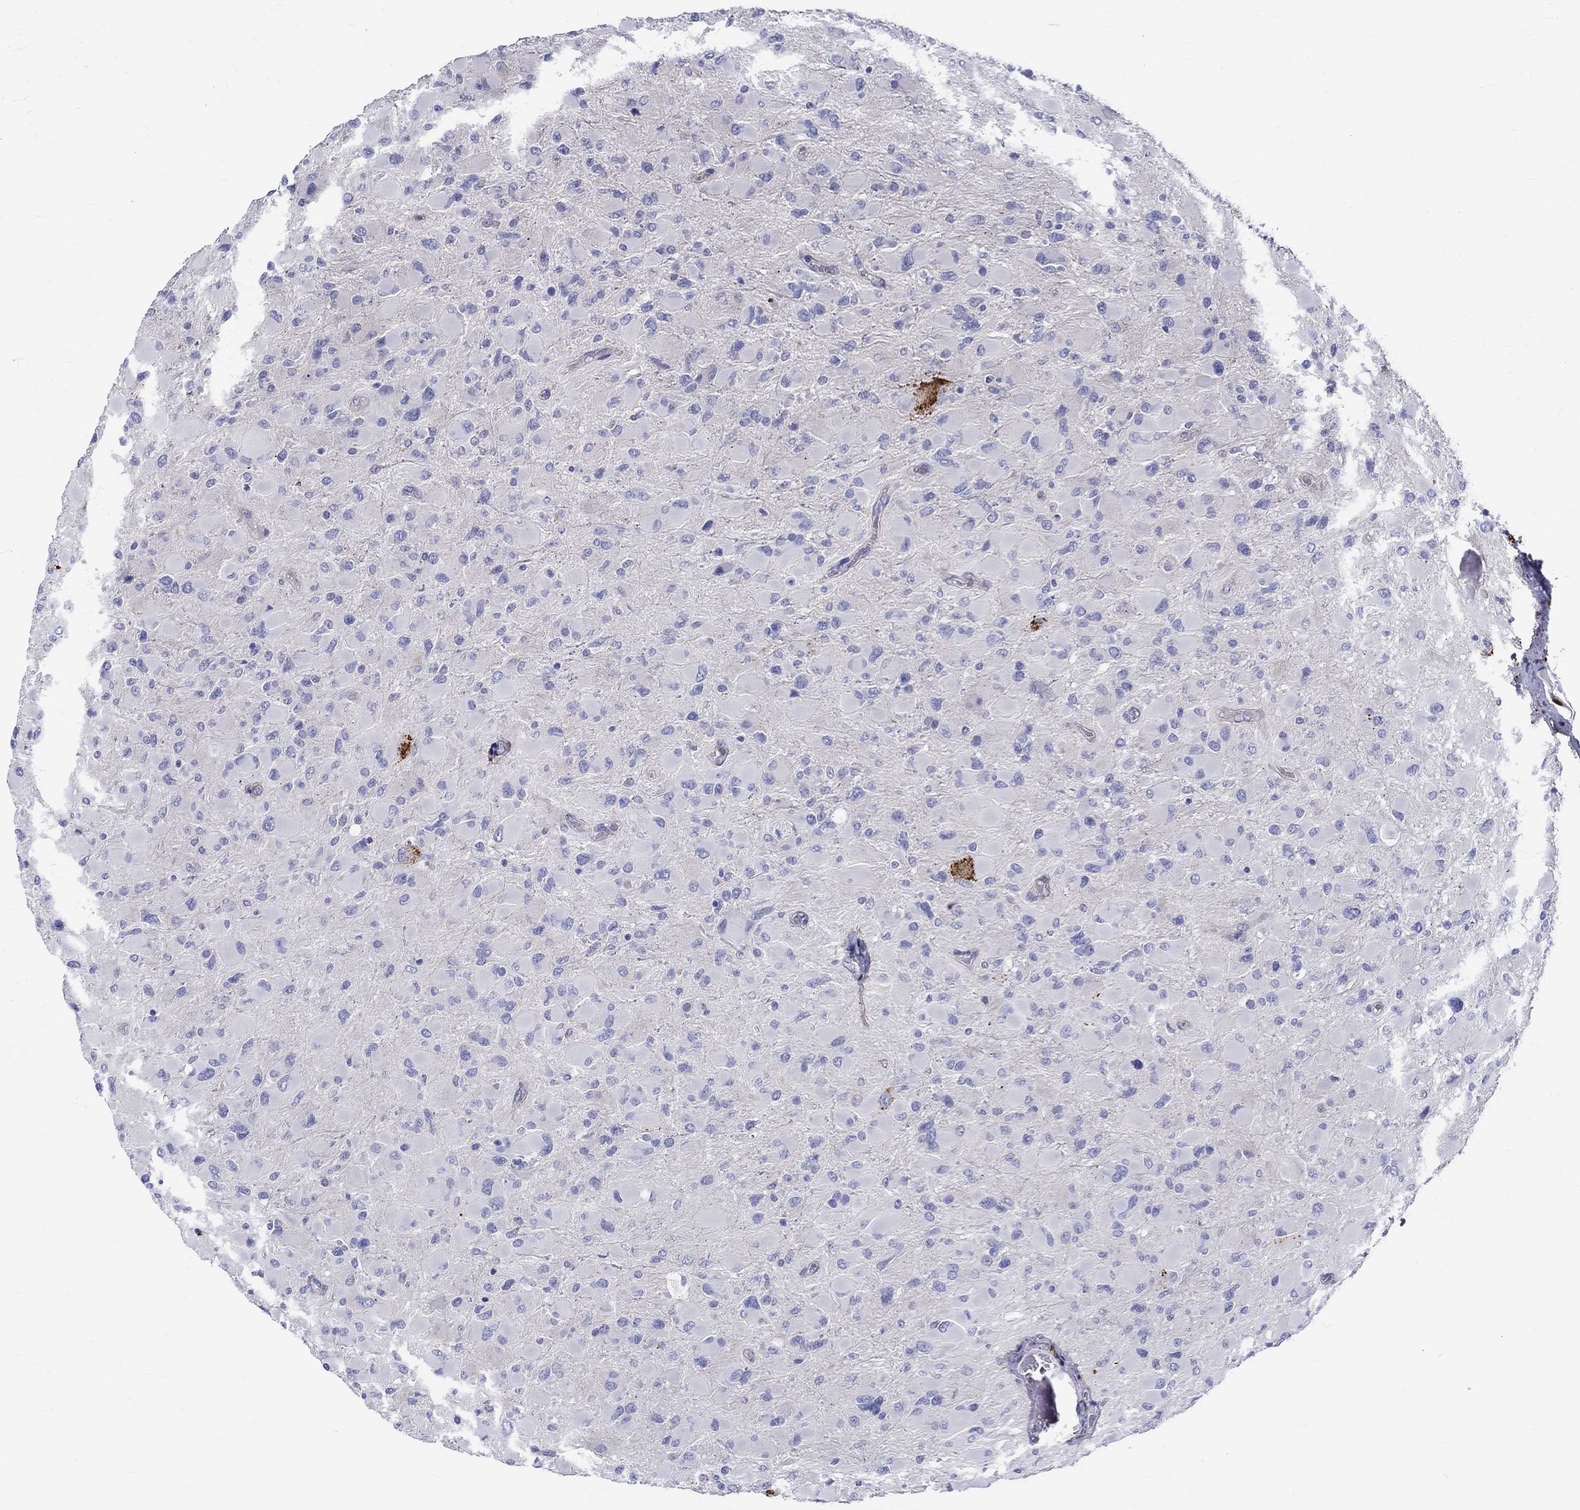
{"staining": {"intensity": "negative", "quantity": "none", "location": "none"}, "tissue": "glioma", "cell_type": "Tumor cells", "image_type": "cancer", "snomed": [{"axis": "morphology", "description": "Glioma, malignant, High grade"}, {"axis": "topography", "description": "Cerebral cortex"}], "caption": "This is a histopathology image of immunohistochemistry staining of malignant glioma (high-grade), which shows no positivity in tumor cells. (DAB (3,3'-diaminobenzidine) immunohistochemistry, high magnification).", "gene": "SH2D7", "patient": {"sex": "female", "age": 36}}